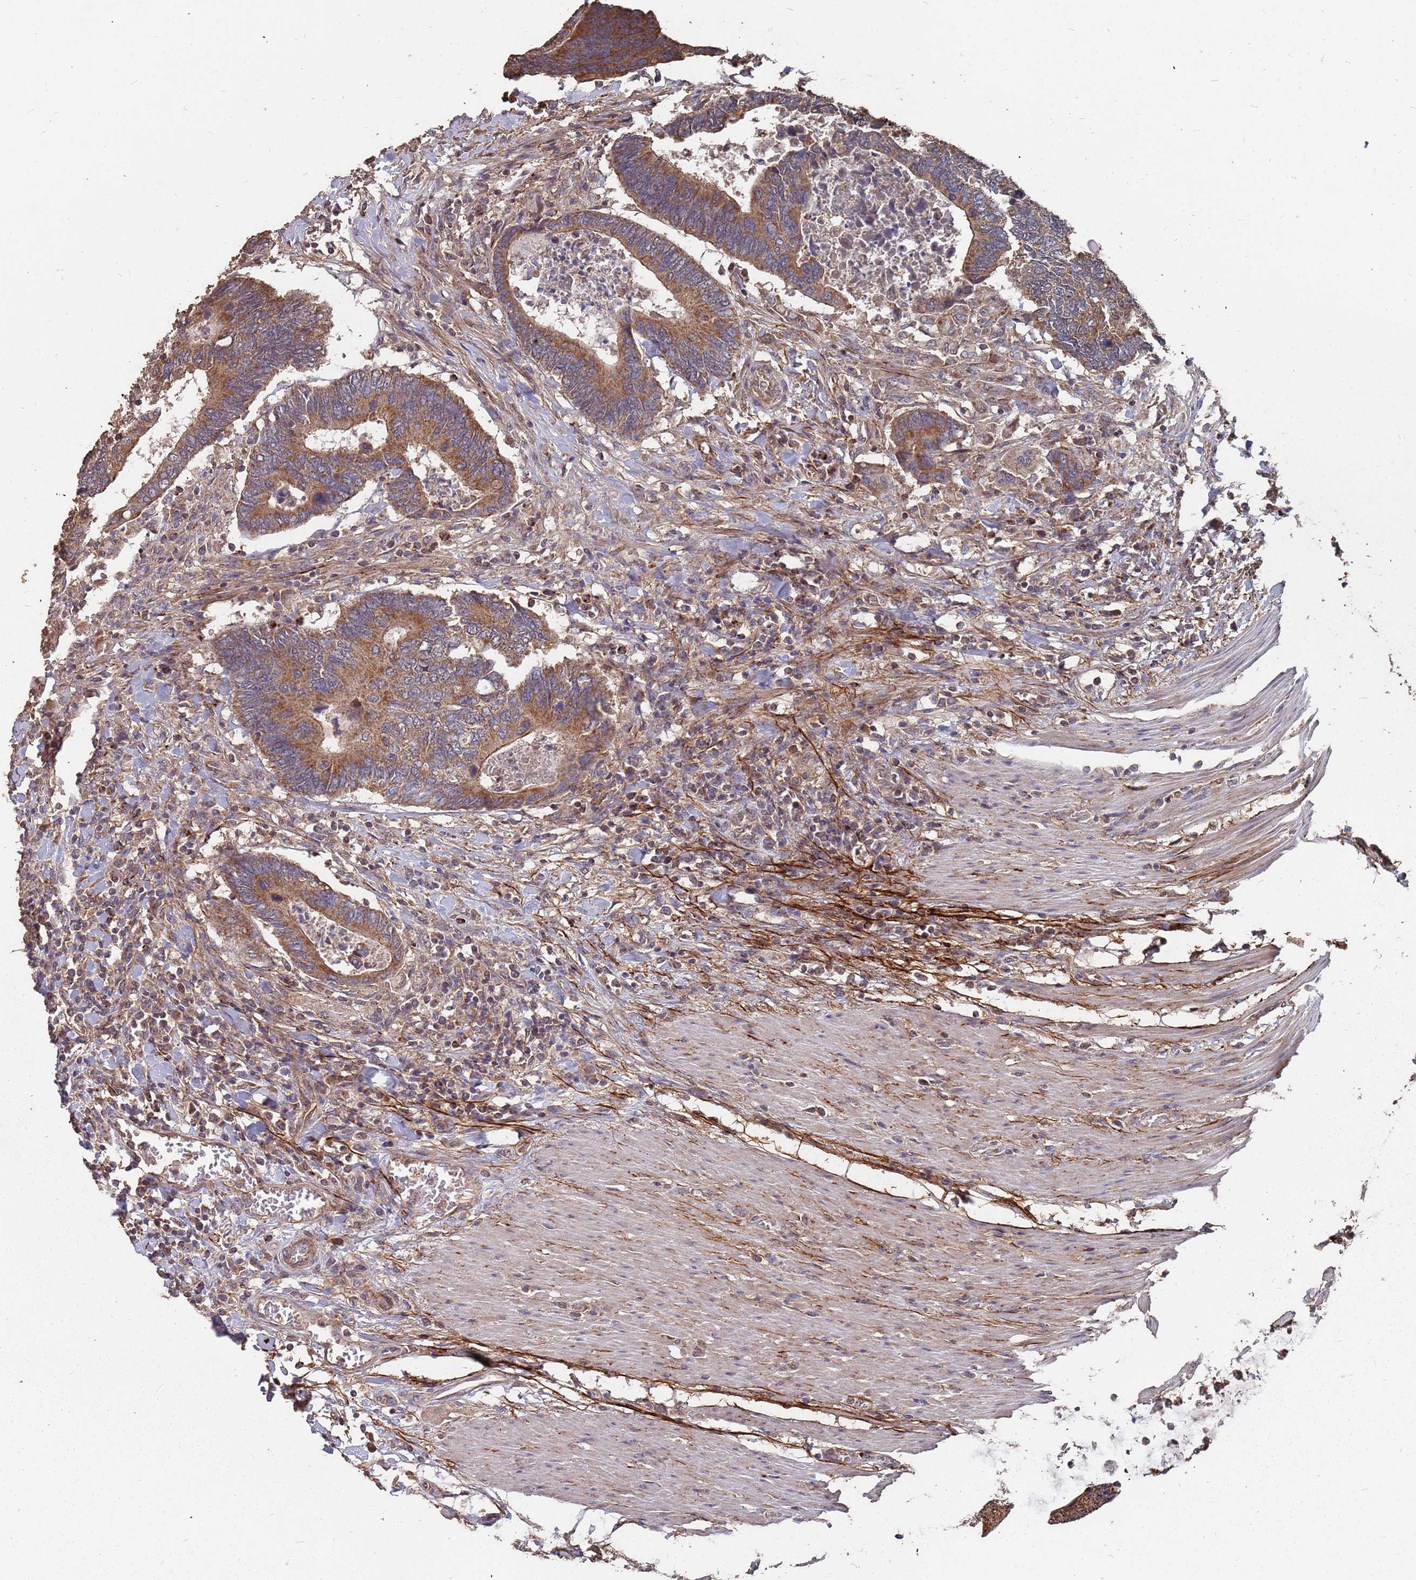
{"staining": {"intensity": "moderate", "quantity": ">75%", "location": "cytoplasmic/membranous"}, "tissue": "colorectal cancer", "cell_type": "Tumor cells", "image_type": "cancer", "snomed": [{"axis": "morphology", "description": "Adenocarcinoma, NOS"}, {"axis": "topography", "description": "Colon"}], "caption": "This photomicrograph exhibits IHC staining of human adenocarcinoma (colorectal), with medium moderate cytoplasmic/membranous positivity in approximately >75% of tumor cells.", "gene": "PRORP", "patient": {"sex": "male", "age": 87}}